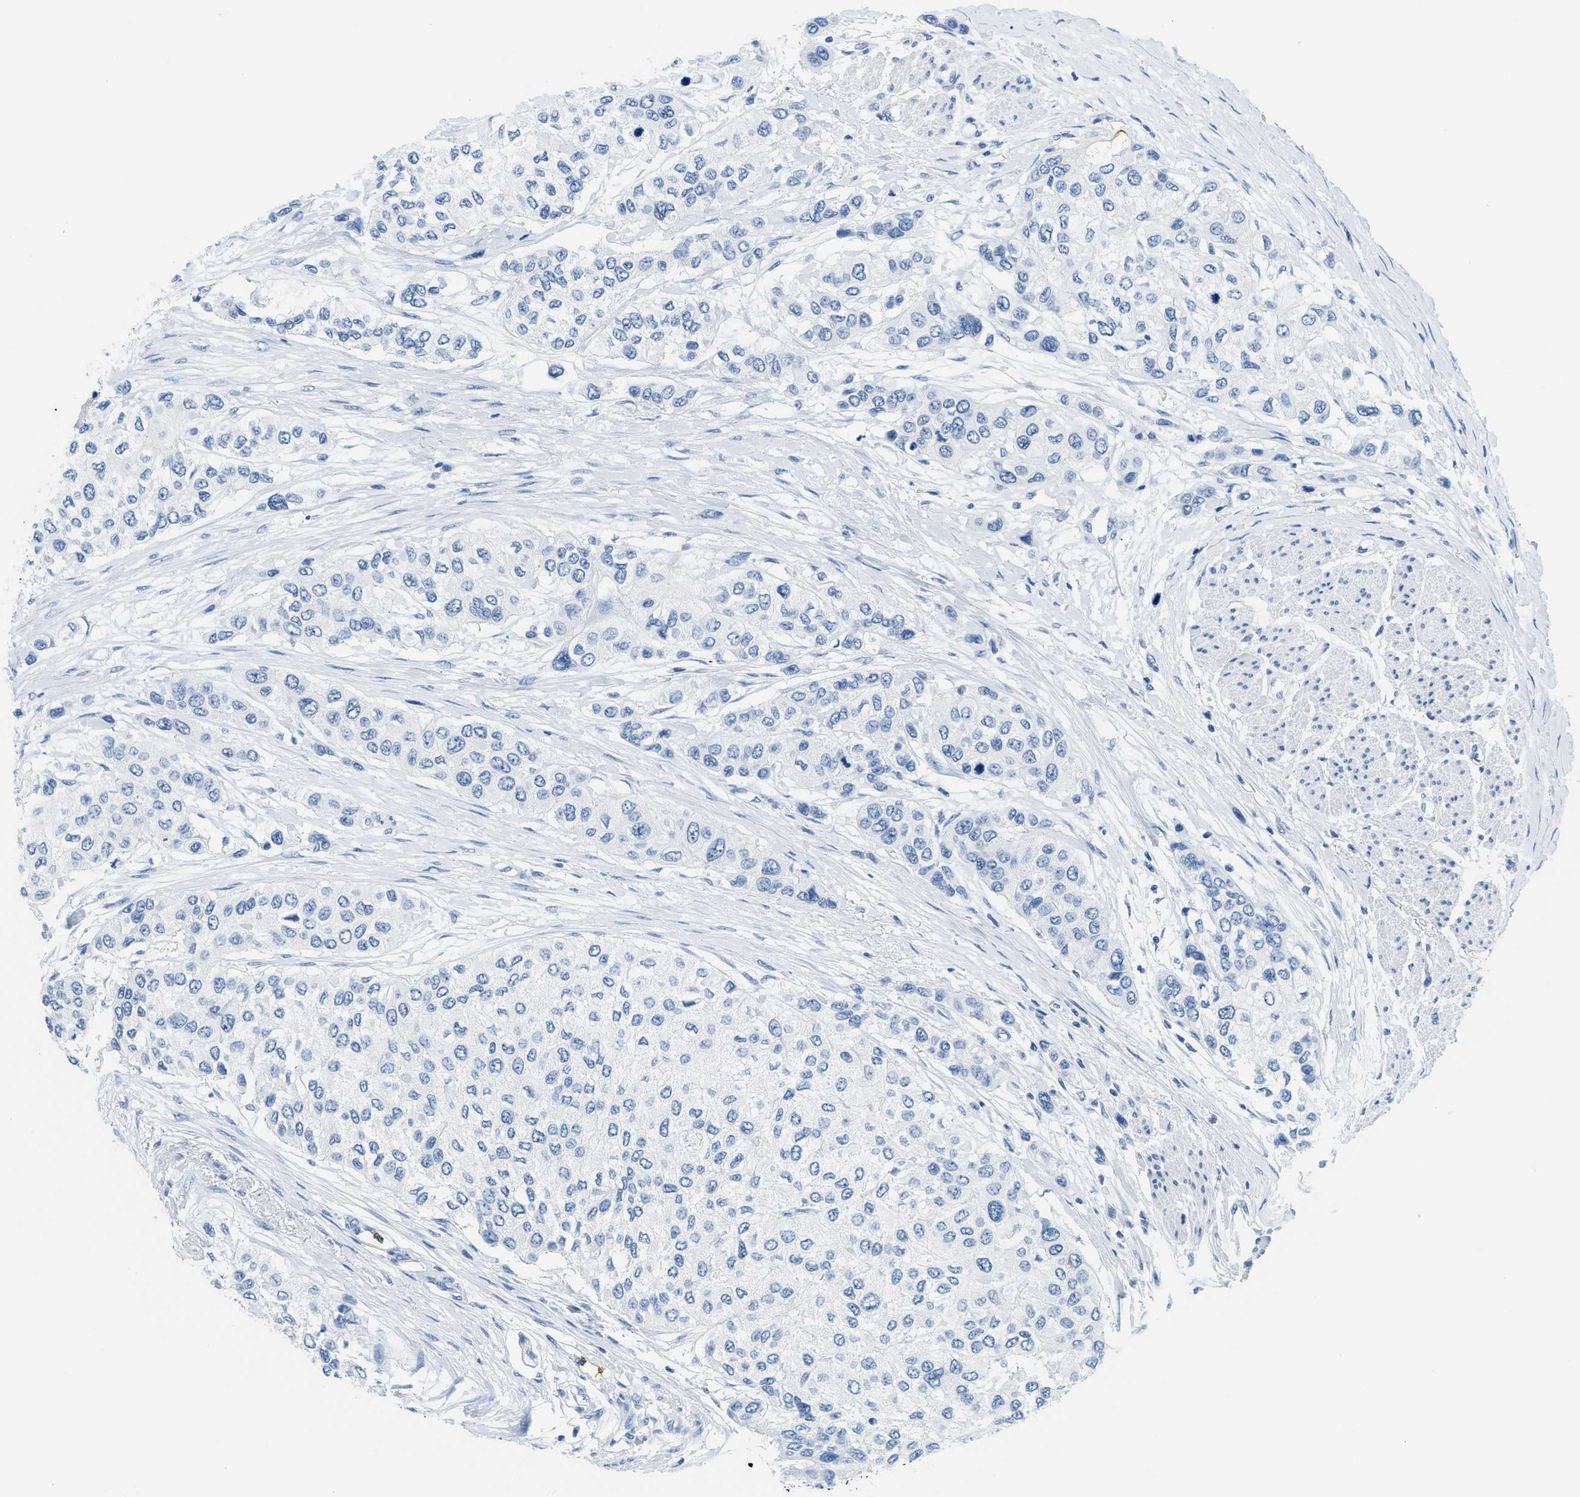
{"staining": {"intensity": "negative", "quantity": "none", "location": "none"}, "tissue": "urothelial cancer", "cell_type": "Tumor cells", "image_type": "cancer", "snomed": [{"axis": "morphology", "description": "Urothelial carcinoma, High grade"}, {"axis": "topography", "description": "Urinary bladder"}], "caption": "Micrograph shows no protein expression in tumor cells of urothelial cancer tissue. (Immunohistochemistry, brightfield microscopy, high magnification).", "gene": "LCN2", "patient": {"sex": "female", "age": 56}}